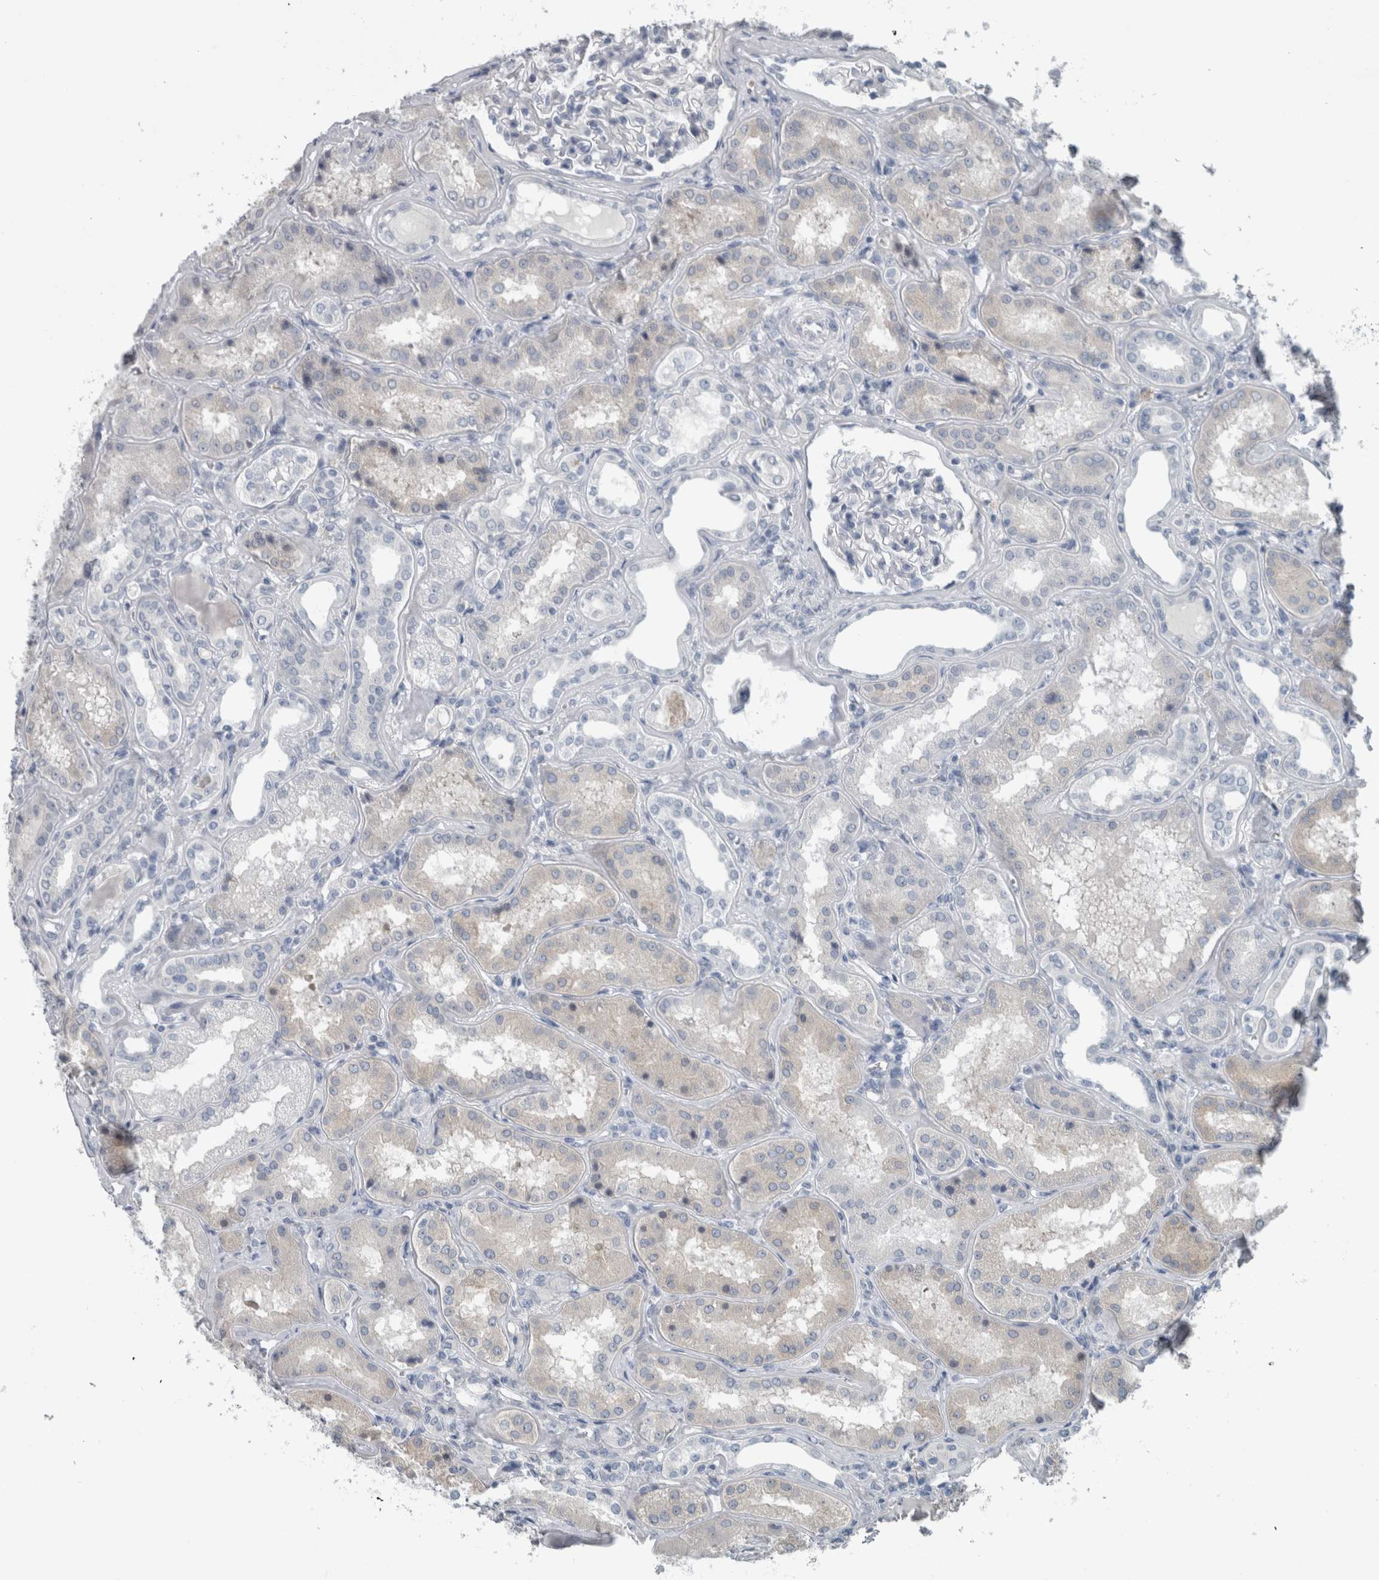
{"staining": {"intensity": "negative", "quantity": "none", "location": "none"}, "tissue": "kidney", "cell_type": "Cells in glomeruli", "image_type": "normal", "snomed": [{"axis": "morphology", "description": "Normal tissue, NOS"}, {"axis": "topography", "description": "Kidney"}], "caption": "Immunohistochemical staining of benign kidney exhibits no significant expression in cells in glomeruli. Nuclei are stained in blue.", "gene": "SH3GL2", "patient": {"sex": "female", "age": 56}}